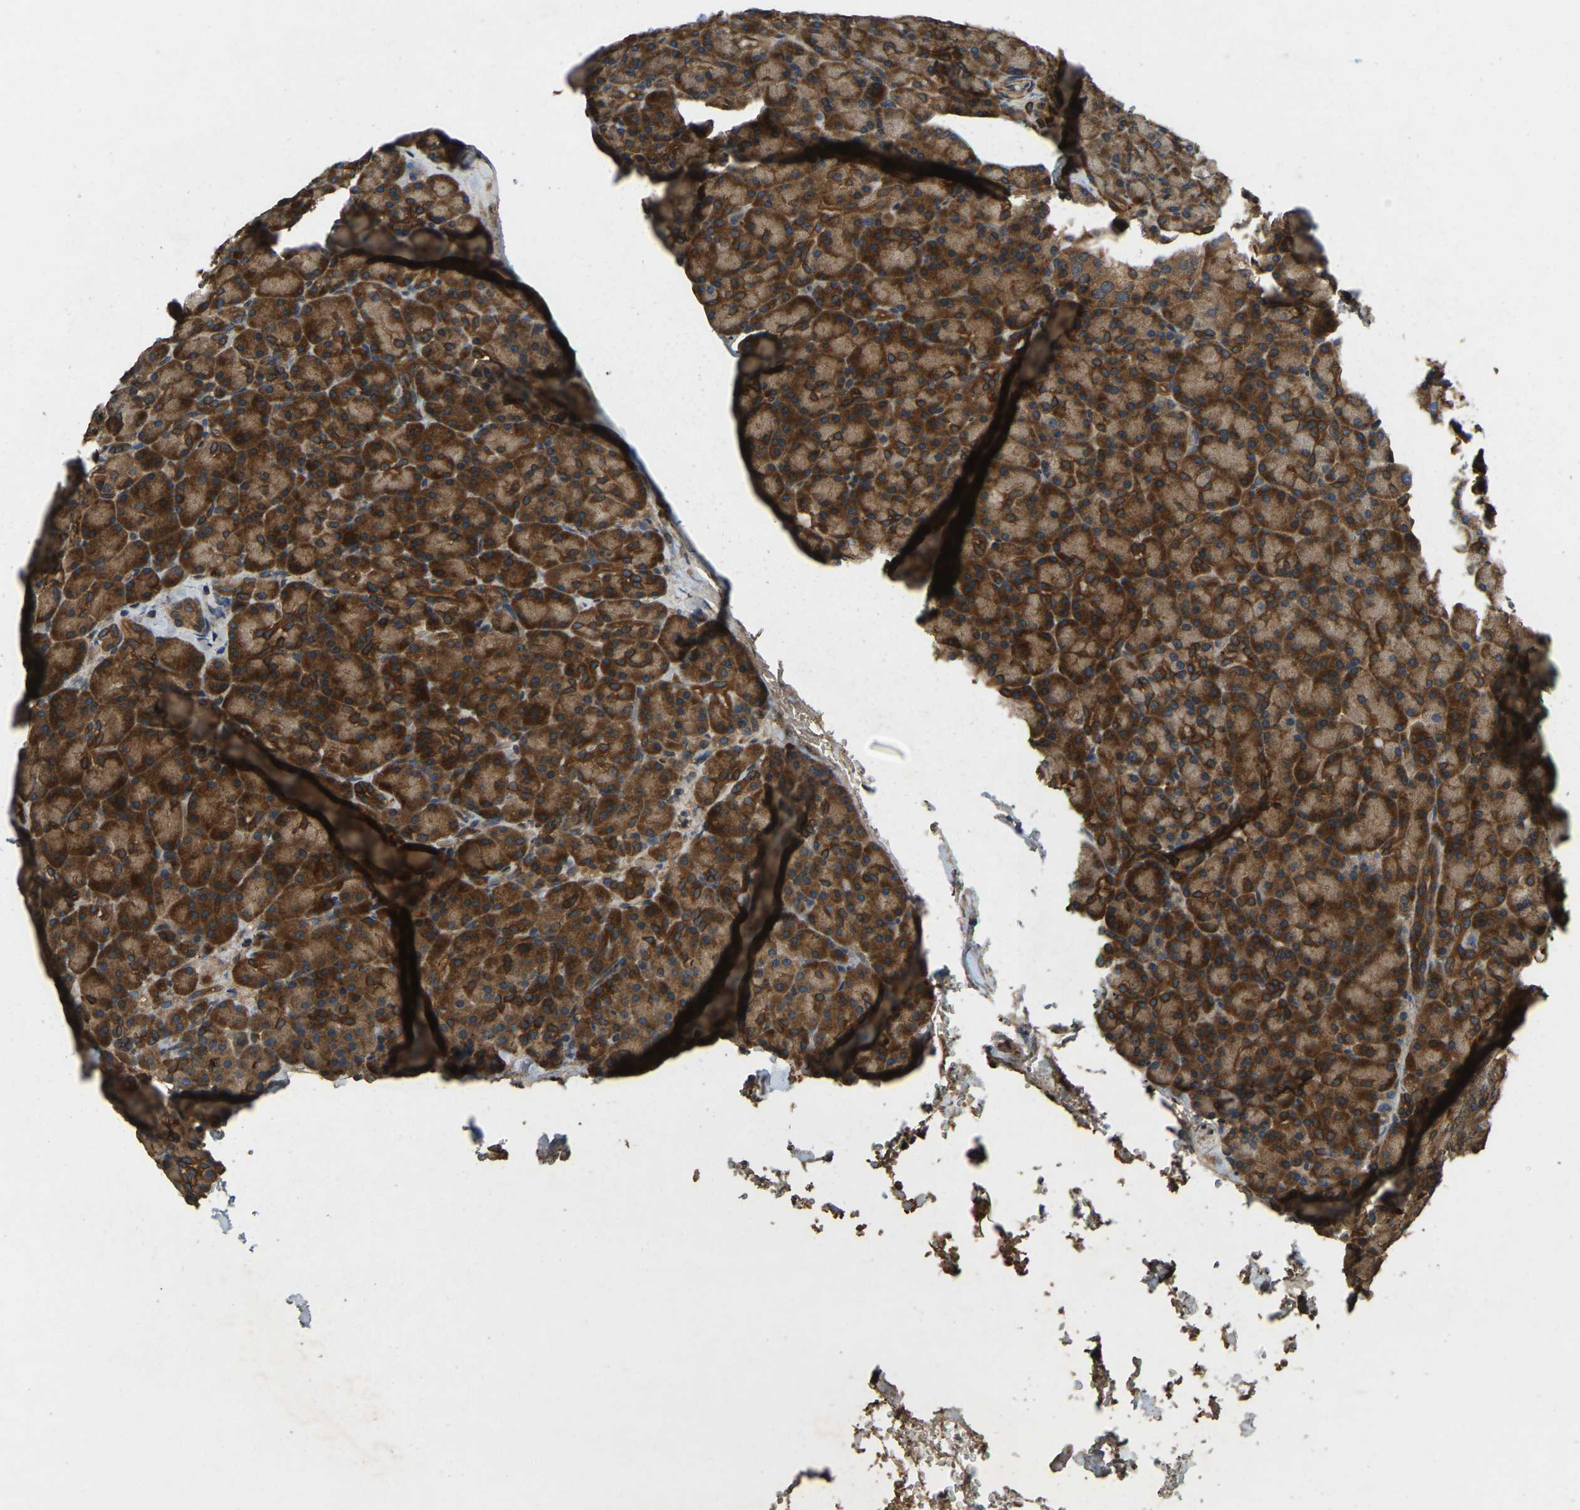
{"staining": {"intensity": "strong", "quantity": ">75%", "location": "cytoplasmic/membranous"}, "tissue": "pancreas", "cell_type": "Exocrine glandular cells", "image_type": "normal", "snomed": [{"axis": "morphology", "description": "Normal tissue, NOS"}, {"axis": "topography", "description": "Pancreas"}], "caption": "The photomicrograph demonstrates staining of benign pancreas, revealing strong cytoplasmic/membranous protein positivity (brown color) within exocrine glandular cells. (DAB (3,3'-diaminobenzidine) IHC with brightfield microscopy, high magnification).", "gene": "ERGIC1", "patient": {"sex": "female", "age": 43}}